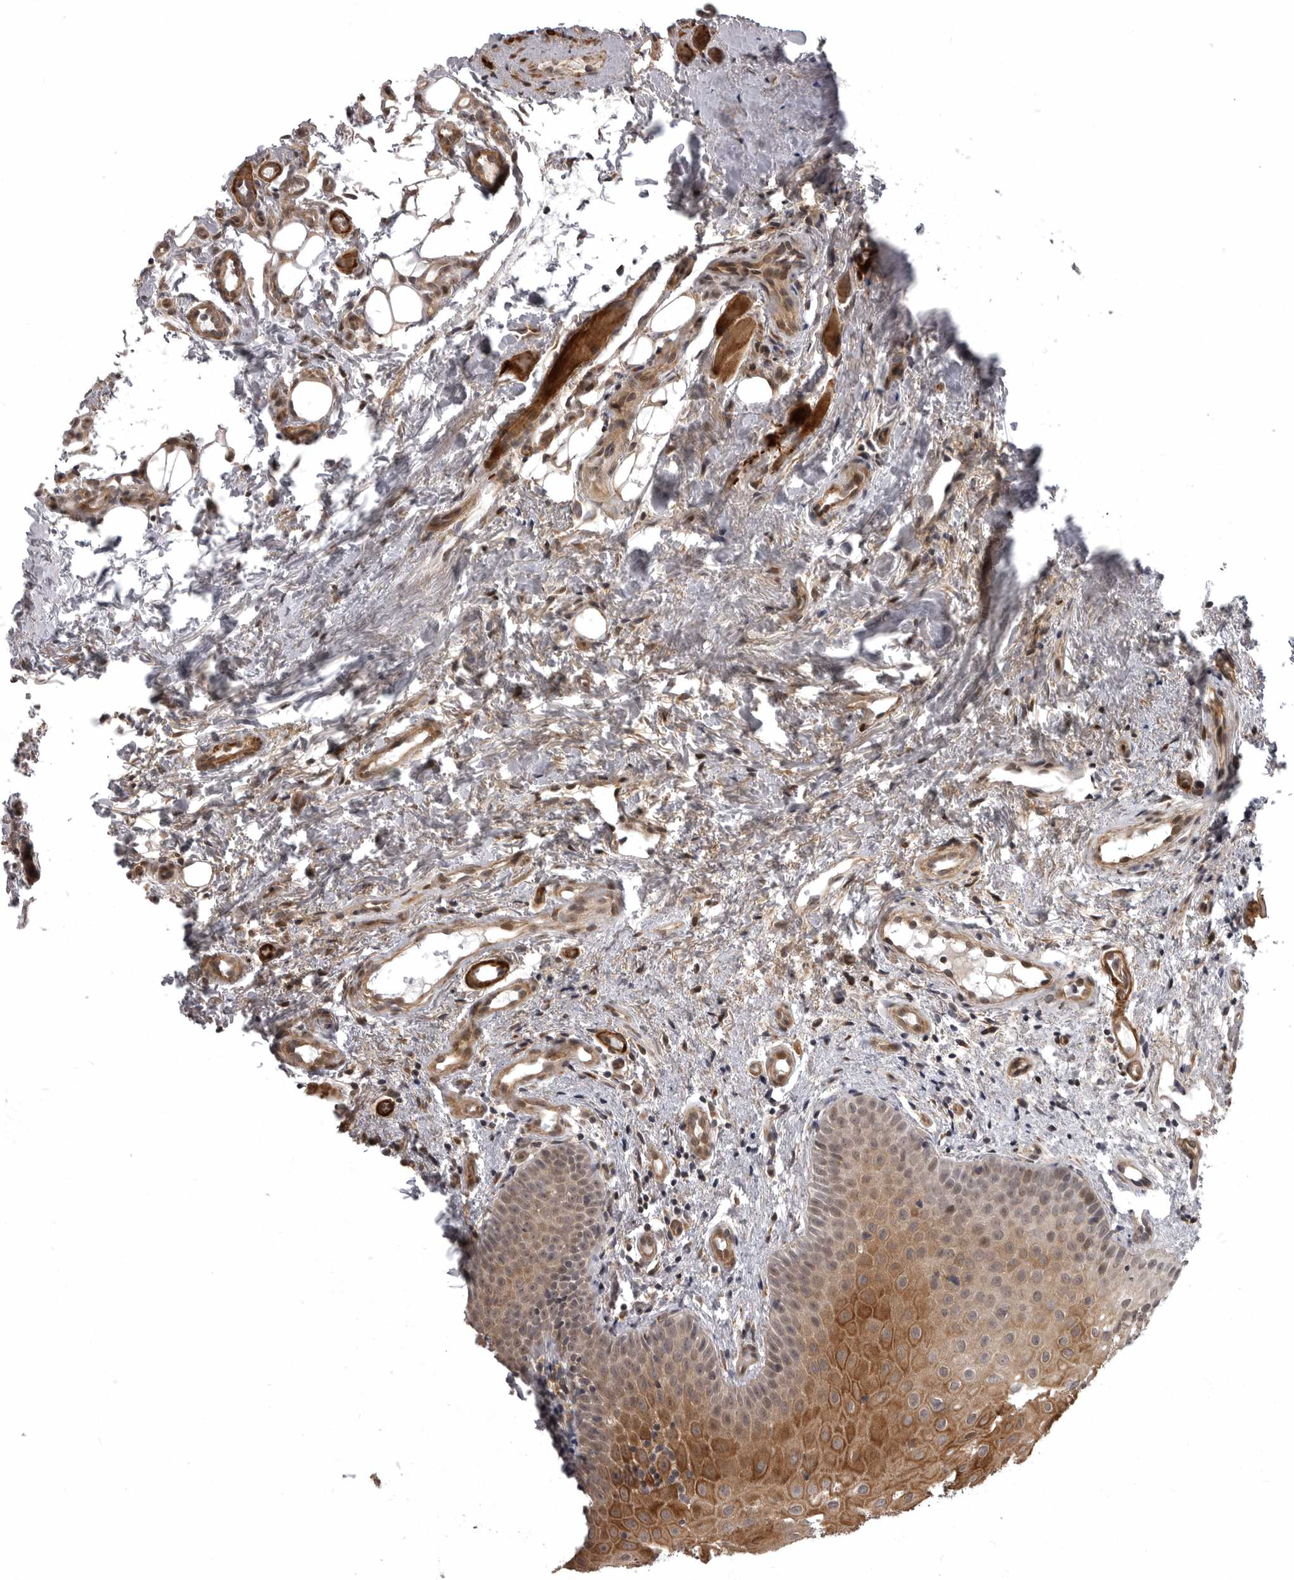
{"staining": {"intensity": "moderate", "quantity": ">75%", "location": "cytoplasmic/membranous,nuclear"}, "tissue": "oral mucosa", "cell_type": "Squamous epithelial cells", "image_type": "normal", "snomed": [{"axis": "morphology", "description": "Normal tissue, NOS"}, {"axis": "topography", "description": "Oral tissue"}], "caption": "Immunohistochemistry (IHC) micrograph of unremarkable oral mucosa stained for a protein (brown), which demonstrates medium levels of moderate cytoplasmic/membranous,nuclear staining in about >75% of squamous epithelial cells.", "gene": "SNX16", "patient": {"sex": "male", "age": 60}}